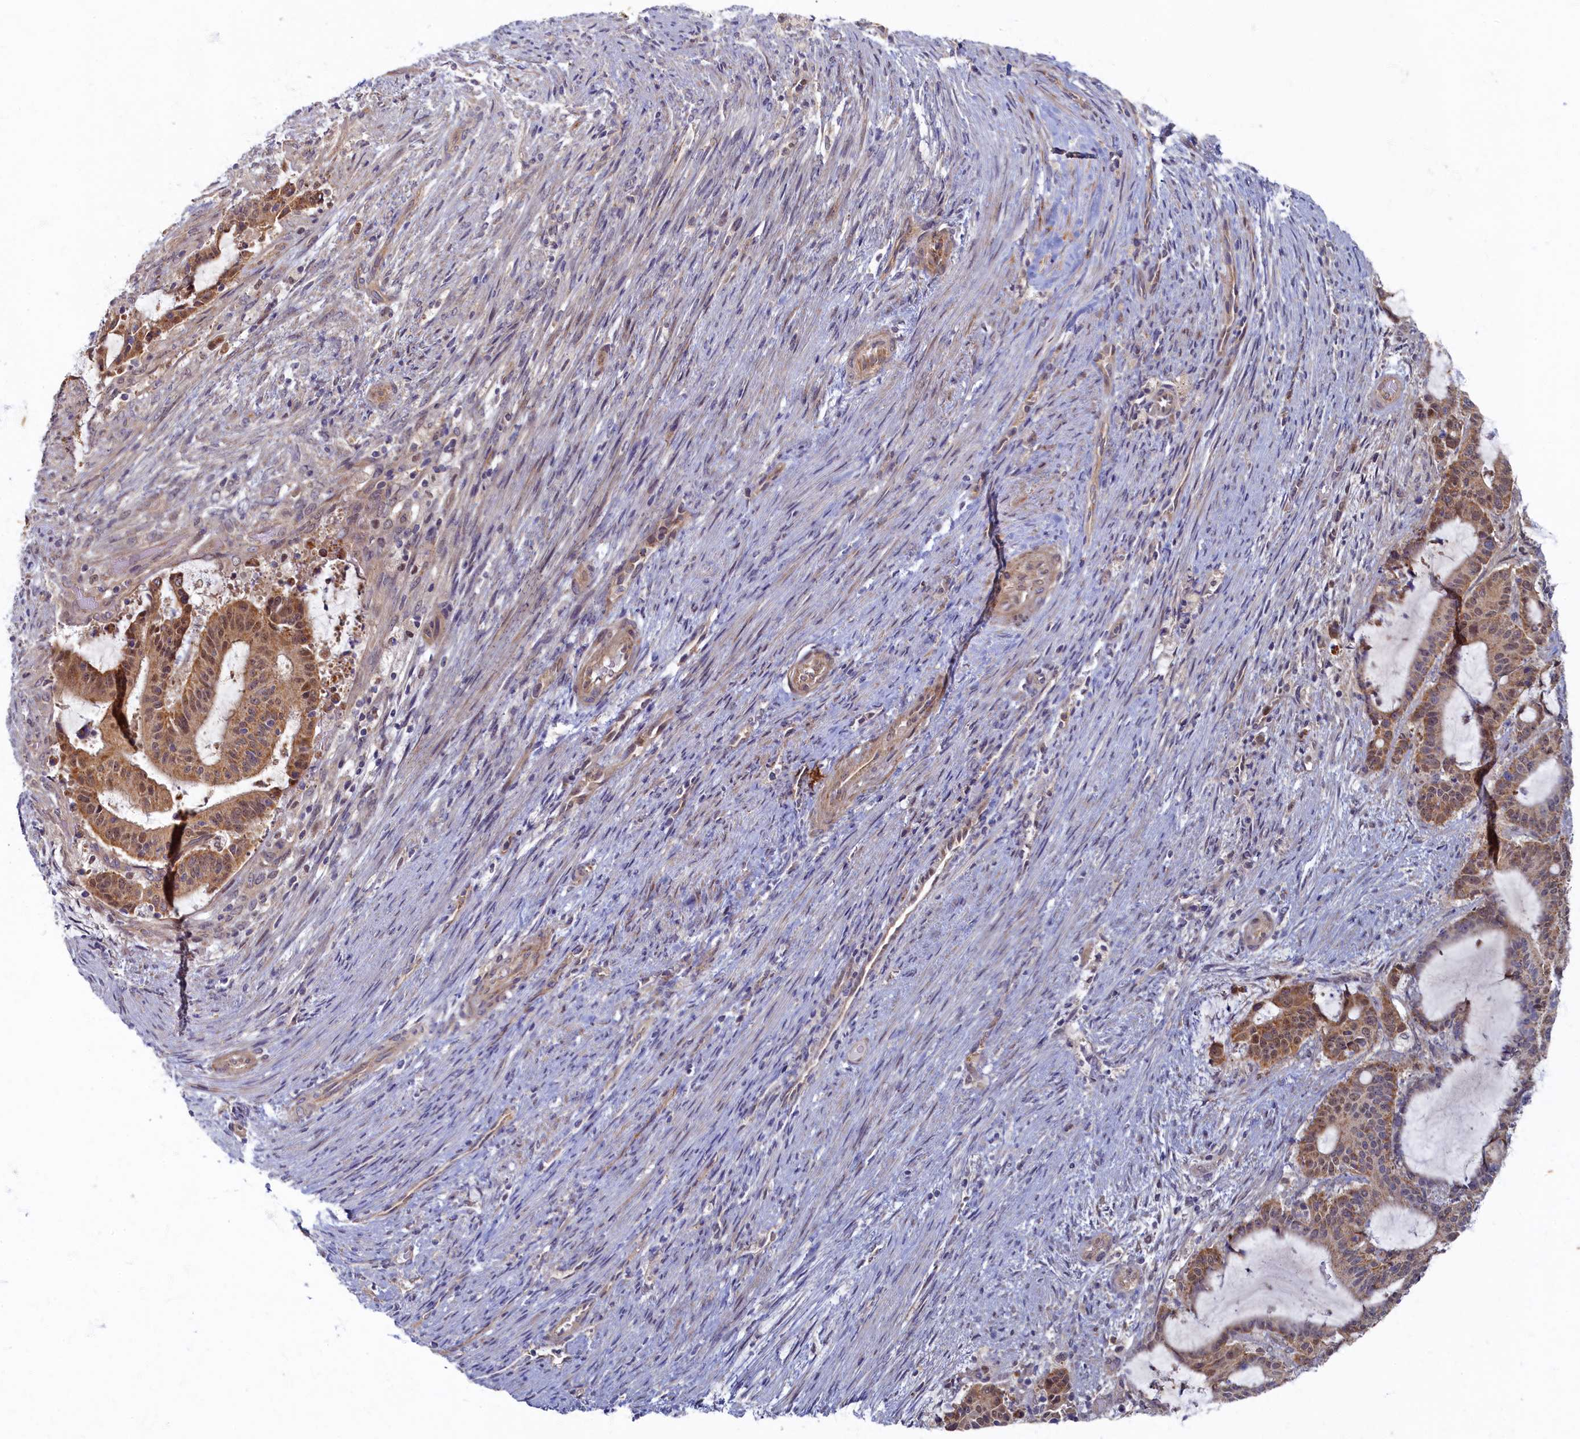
{"staining": {"intensity": "moderate", "quantity": ">75%", "location": "cytoplasmic/membranous,nuclear"}, "tissue": "liver cancer", "cell_type": "Tumor cells", "image_type": "cancer", "snomed": [{"axis": "morphology", "description": "Normal tissue, NOS"}, {"axis": "morphology", "description": "Cholangiocarcinoma"}, {"axis": "topography", "description": "Liver"}, {"axis": "topography", "description": "Peripheral nerve tissue"}], "caption": "Approximately >75% of tumor cells in human liver cancer display moderate cytoplasmic/membranous and nuclear protein expression as visualized by brown immunohistochemical staining.", "gene": "WDR59", "patient": {"sex": "female", "age": 73}}